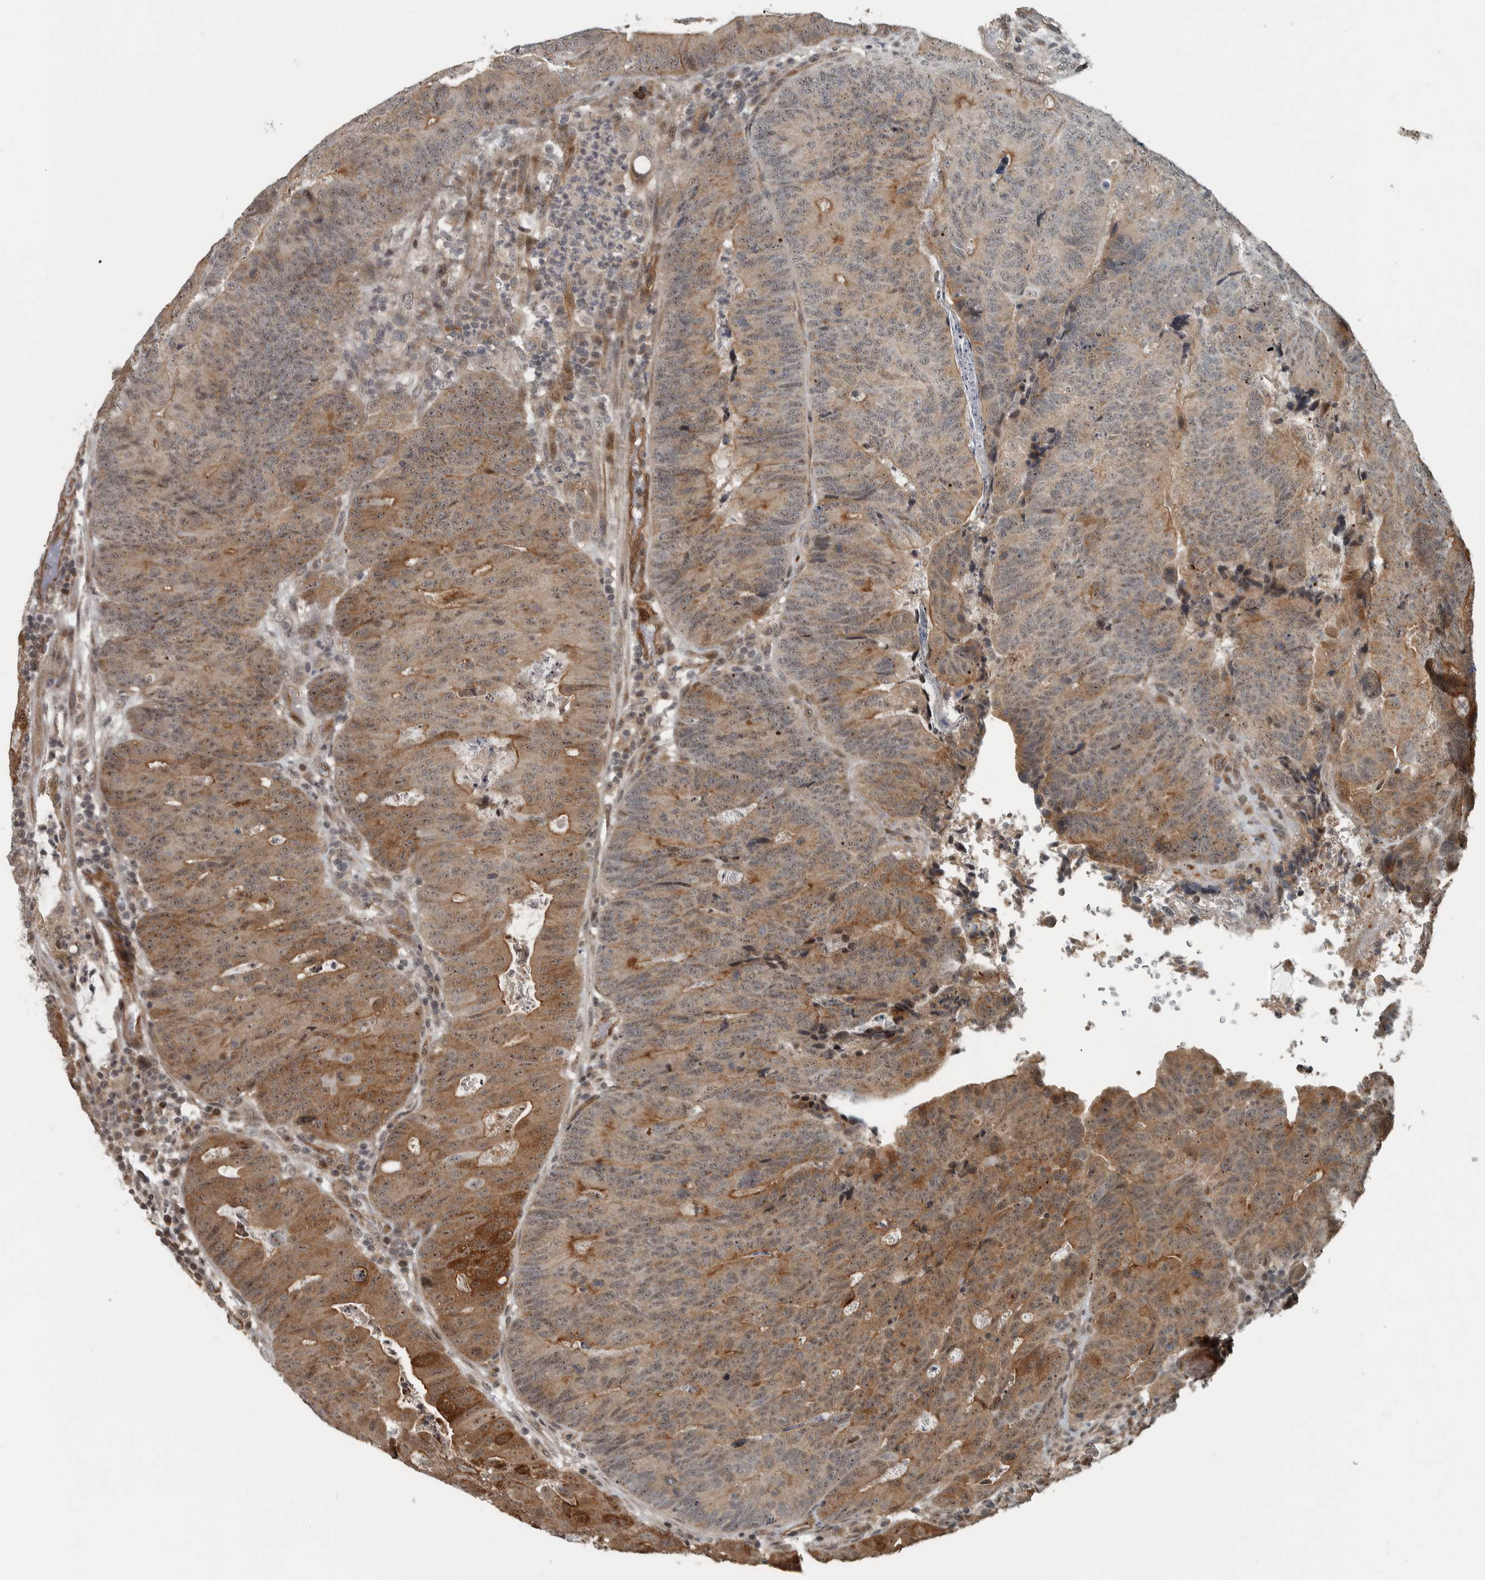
{"staining": {"intensity": "moderate", "quantity": "25%-75%", "location": "cytoplasmic/membranous,nuclear"}, "tissue": "colorectal cancer", "cell_type": "Tumor cells", "image_type": "cancer", "snomed": [{"axis": "morphology", "description": "Adenocarcinoma, NOS"}, {"axis": "topography", "description": "Colon"}], "caption": "This photomicrograph demonstrates colorectal cancer (adenocarcinoma) stained with IHC to label a protein in brown. The cytoplasmic/membranous and nuclear of tumor cells show moderate positivity for the protein. Nuclei are counter-stained blue.", "gene": "NAPG", "patient": {"sex": "female", "age": 67}}